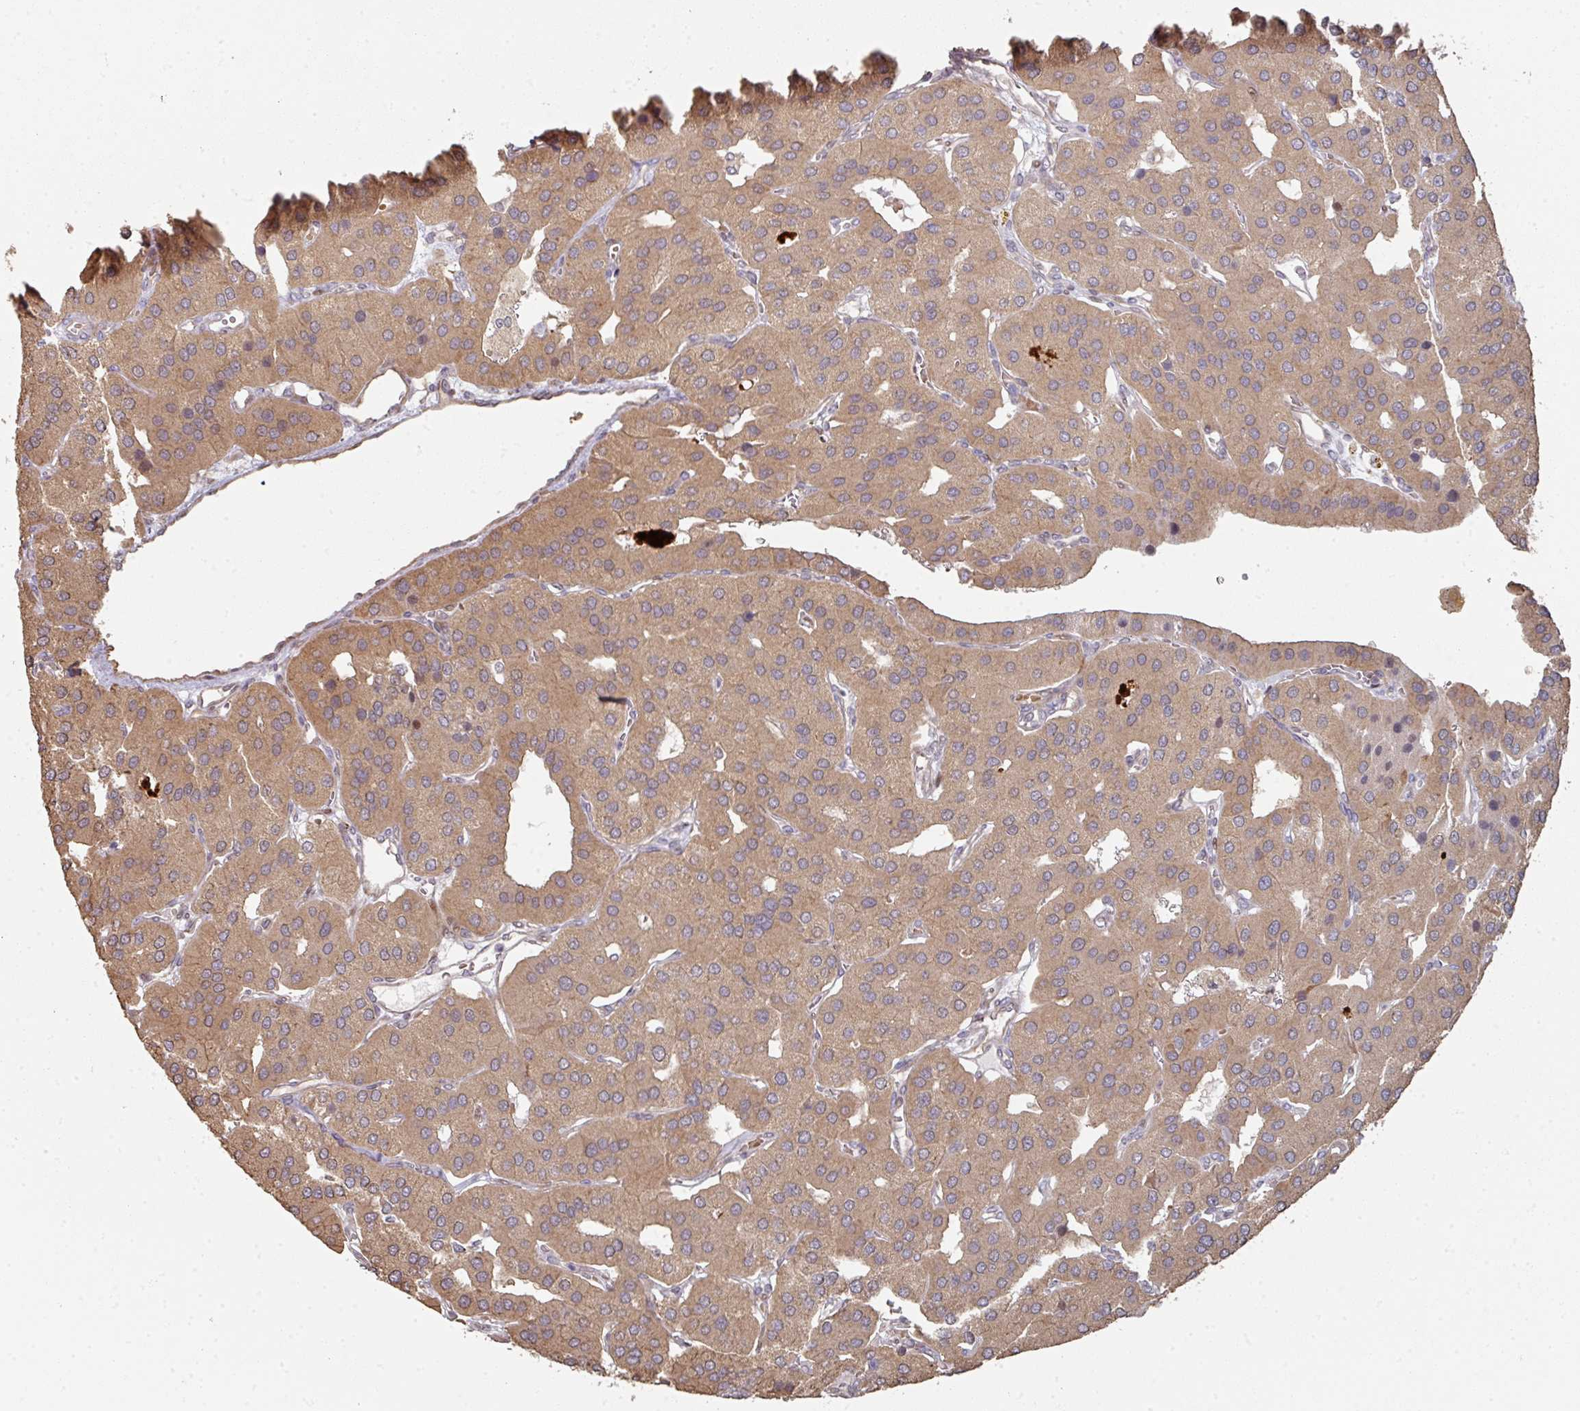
{"staining": {"intensity": "moderate", "quantity": ">75%", "location": "cytoplasmic/membranous"}, "tissue": "parathyroid gland", "cell_type": "Glandular cells", "image_type": "normal", "snomed": [{"axis": "morphology", "description": "Normal tissue, NOS"}, {"axis": "morphology", "description": "Adenoma, NOS"}, {"axis": "topography", "description": "Parathyroid gland"}], "caption": "Immunohistochemistry (IHC) photomicrograph of normal human parathyroid gland stained for a protein (brown), which shows medium levels of moderate cytoplasmic/membranous positivity in approximately >75% of glandular cells.", "gene": "CA7", "patient": {"sex": "female", "age": 86}}